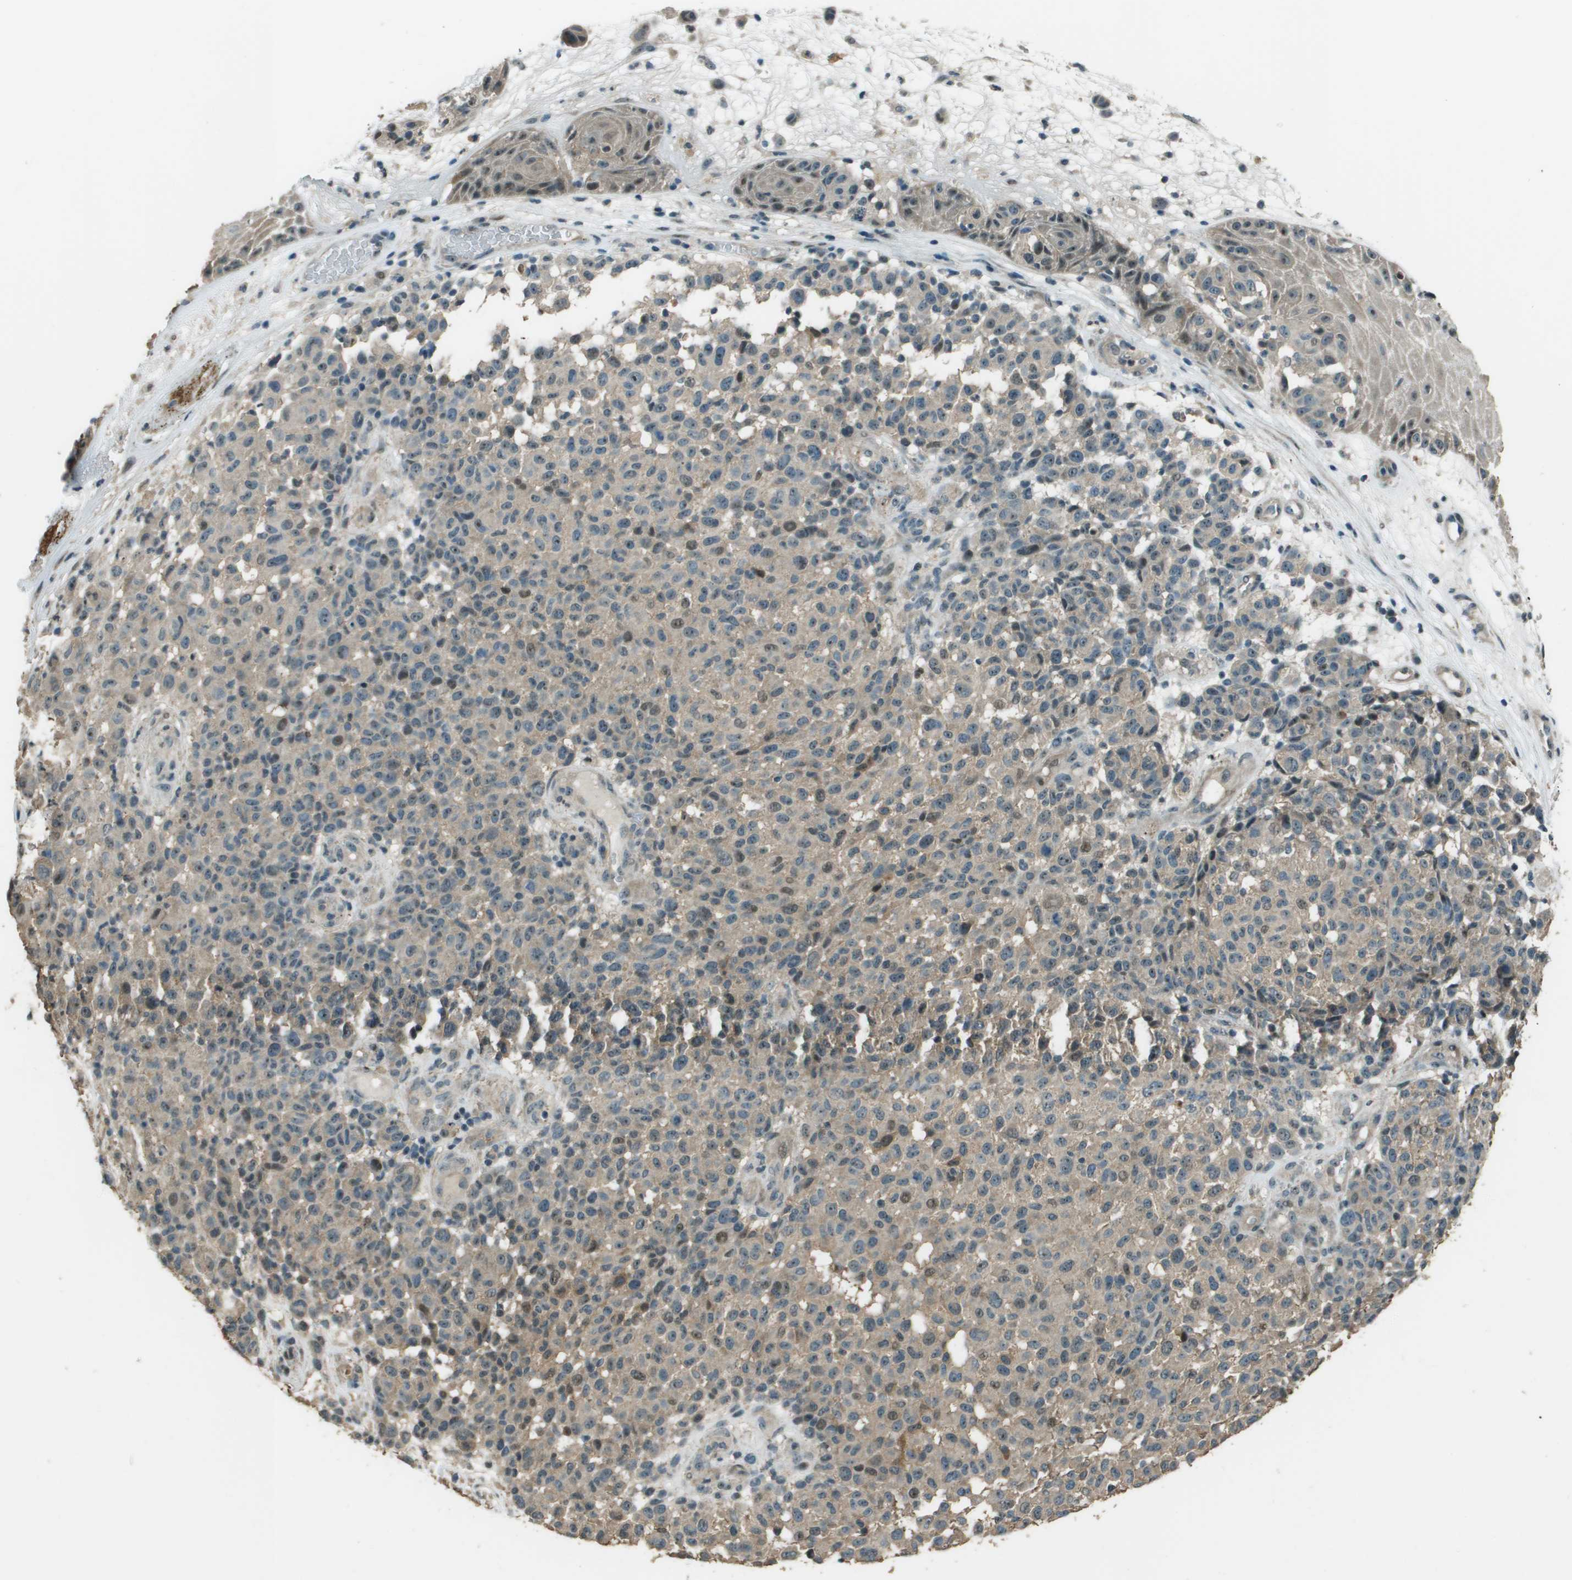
{"staining": {"intensity": "weak", "quantity": ">75%", "location": "cytoplasmic/membranous"}, "tissue": "melanoma", "cell_type": "Tumor cells", "image_type": "cancer", "snomed": [{"axis": "morphology", "description": "Malignant melanoma, NOS"}, {"axis": "topography", "description": "Skin"}], "caption": "A high-resolution micrograph shows immunohistochemistry (IHC) staining of malignant melanoma, which shows weak cytoplasmic/membranous expression in about >75% of tumor cells.", "gene": "SDC3", "patient": {"sex": "male", "age": 59}}